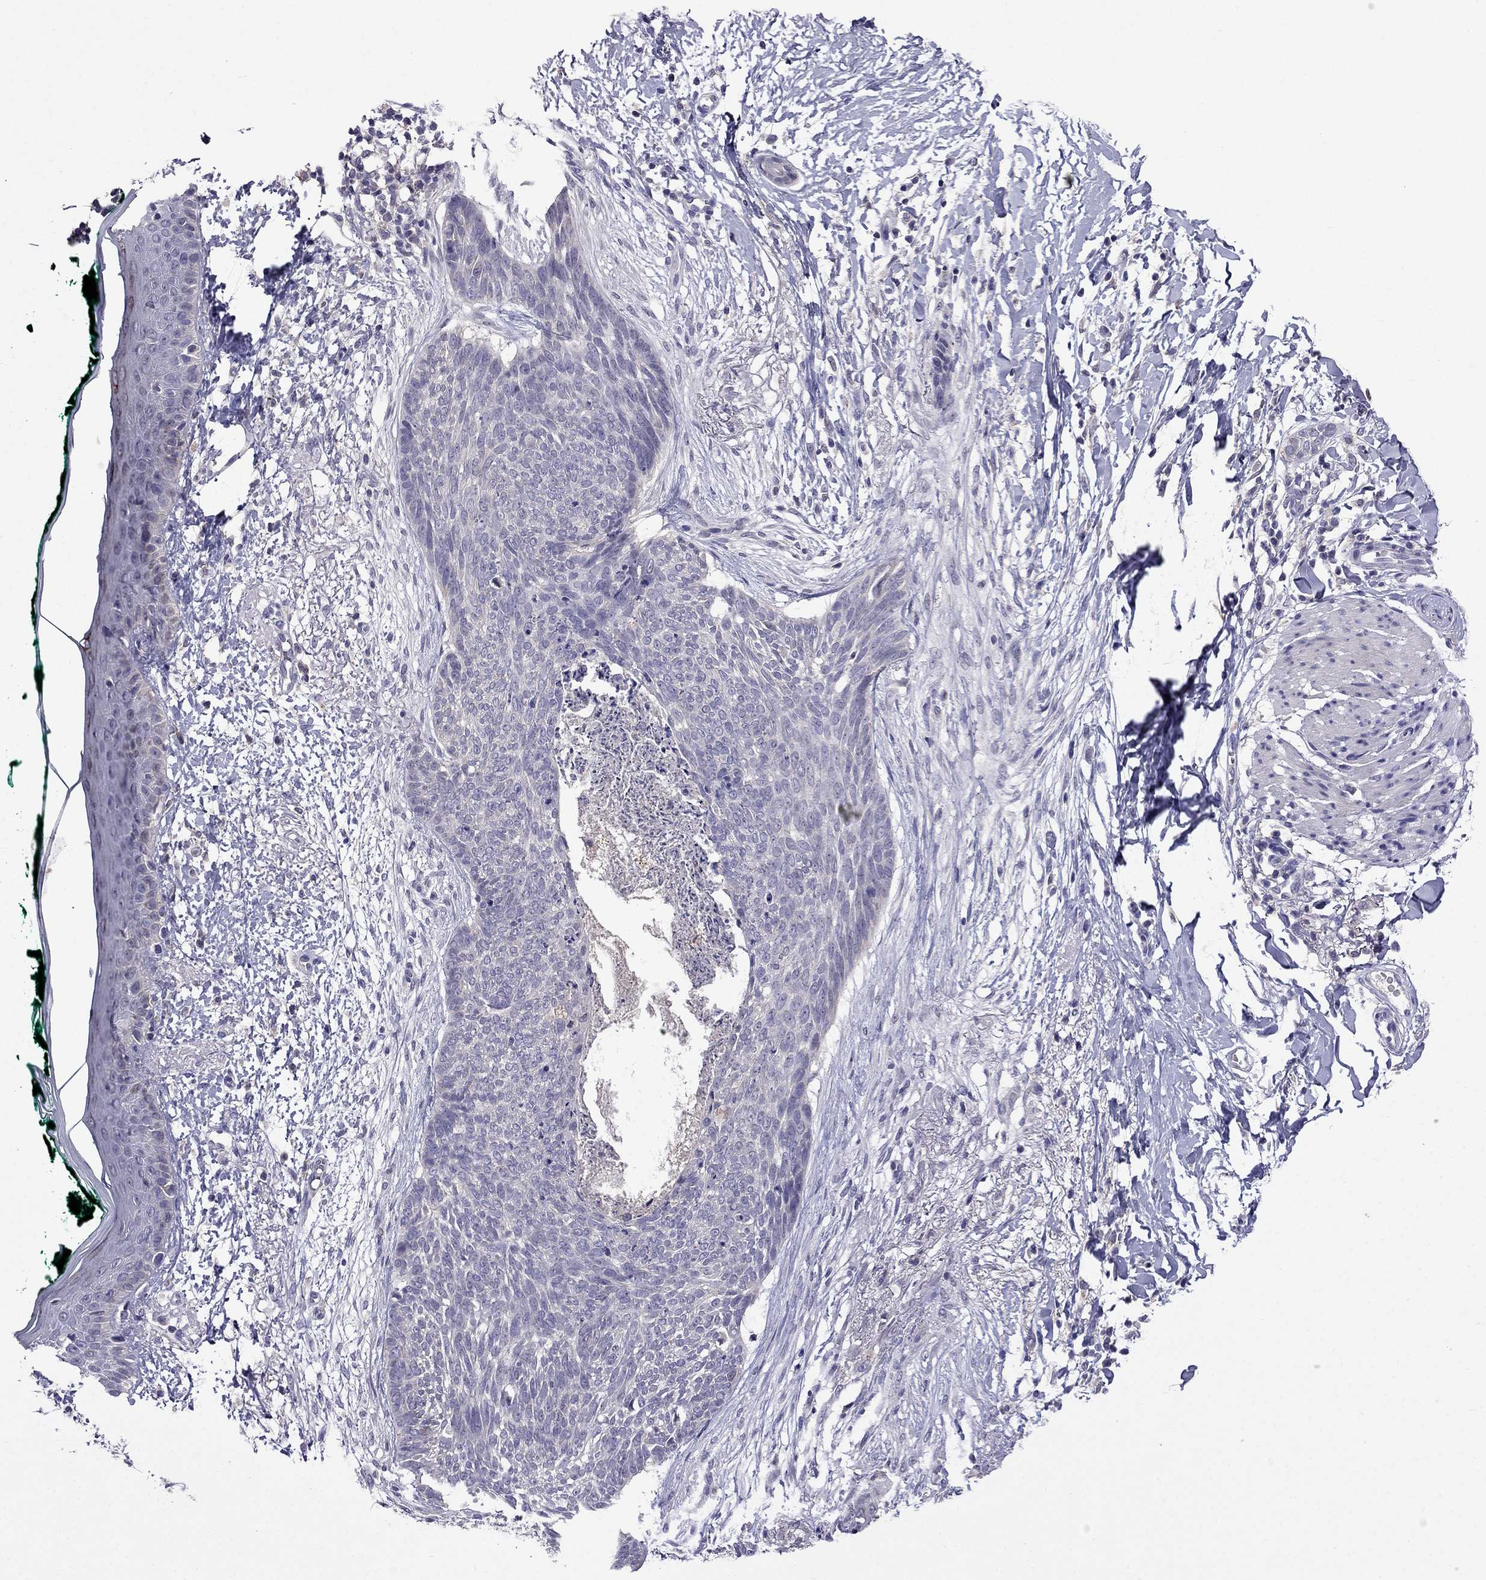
{"staining": {"intensity": "negative", "quantity": "none", "location": "none"}, "tissue": "skin cancer", "cell_type": "Tumor cells", "image_type": "cancer", "snomed": [{"axis": "morphology", "description": "Normal tissue, NOS"}, {"axis": "morphology", "description": "Basal cell carcinoma"}, {"axis": "topography", "description": "Skin"}], "caption": "Protein analysis of basal cell carcinoma (skin) exhibits no significant positivity in tumor cells. Nuclei are stained in blue.", "gene": "AQP9", "patient": {"sex": "male", "age": 84}}